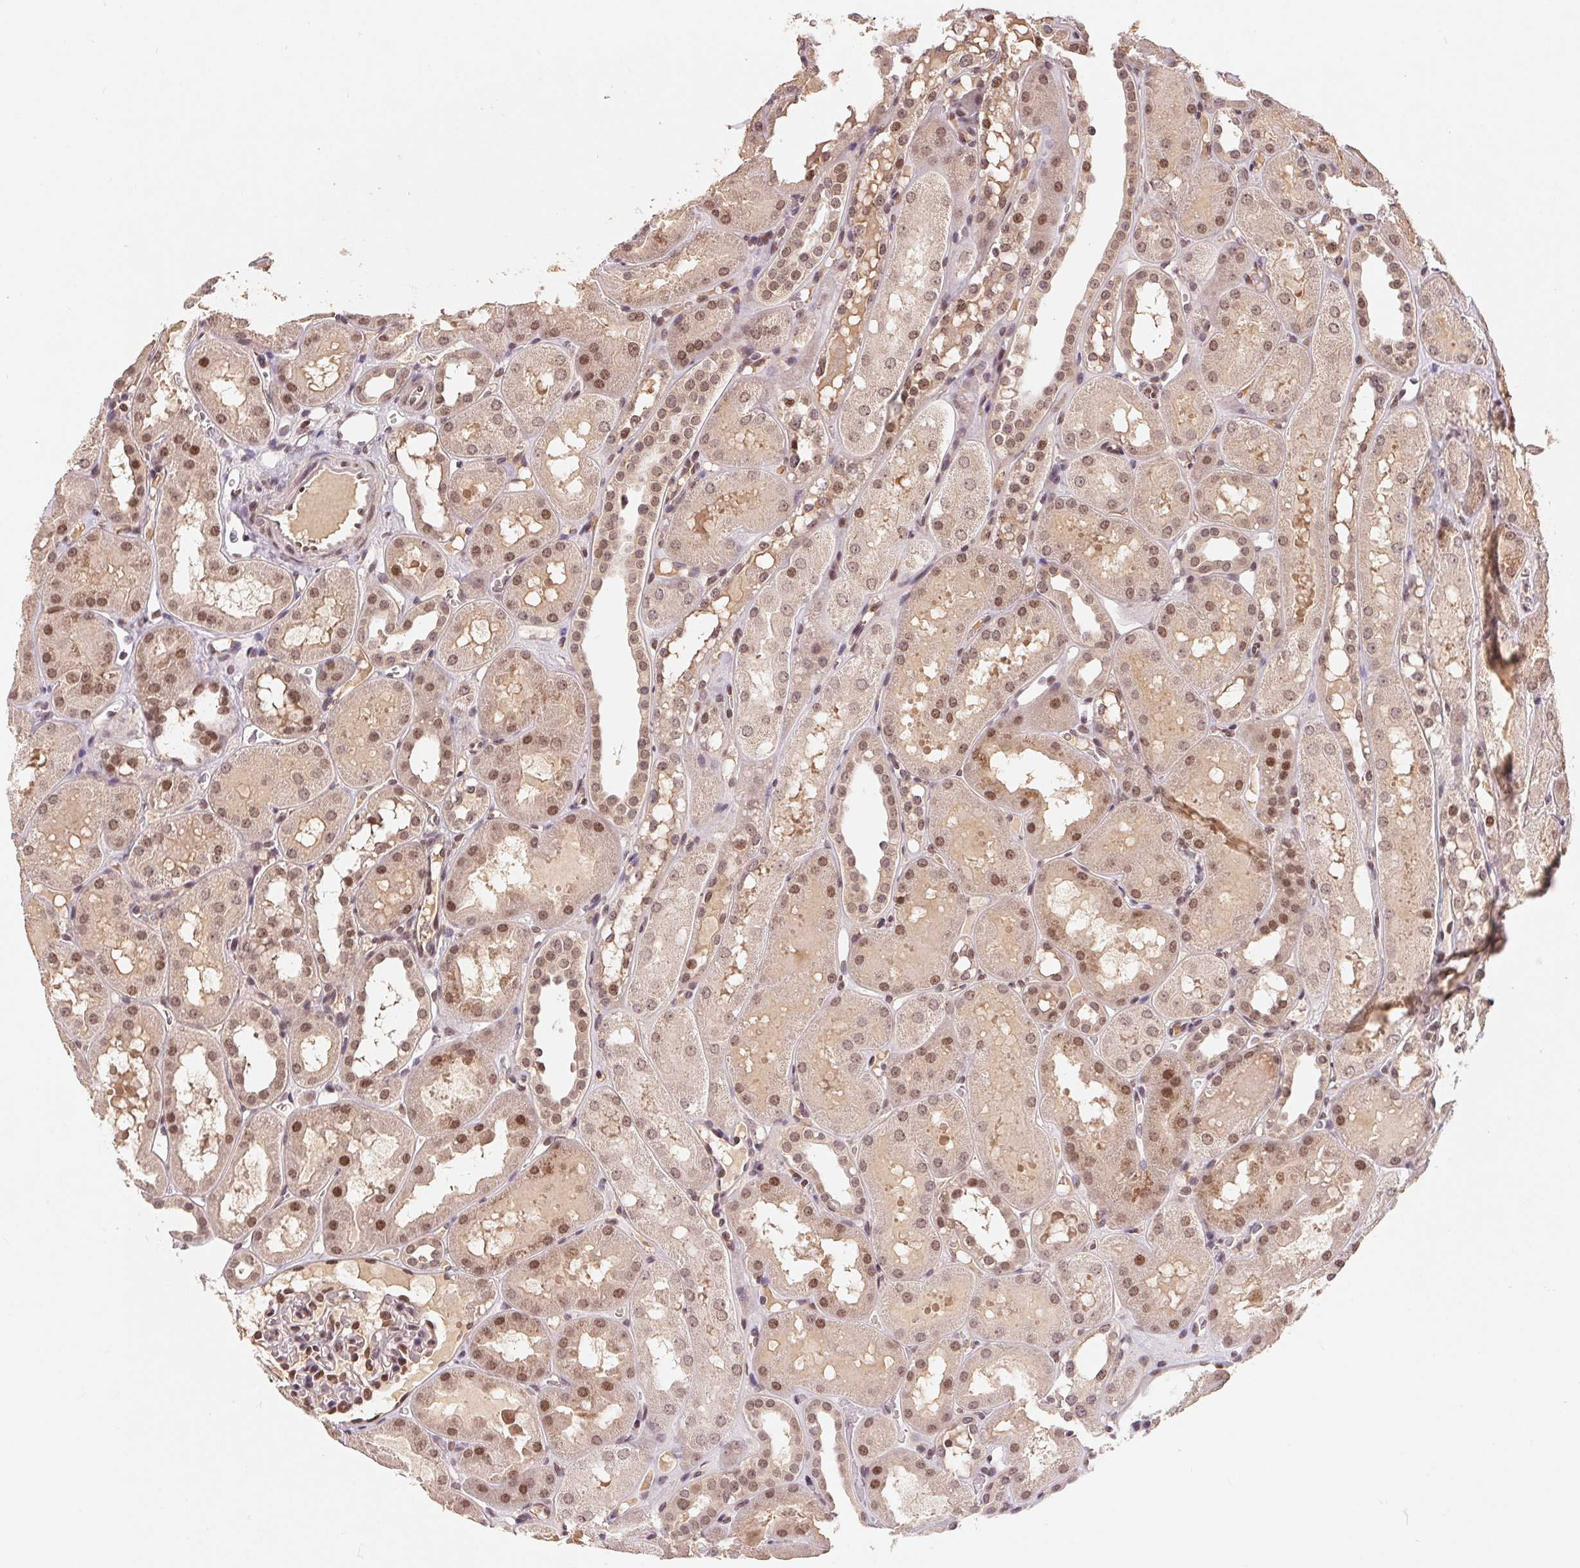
{"staining": {"intensity": "moderate", "quantity": "25%-75%", "location": "nuclear"}, "tissue": "kidney", "cell_type": "Cells in glomeruli", "image_type": "normal", "snomed": [{"axis": "morphology", "description": "Normal tissue, NOS"}, {"axis": "topography", "description": "Kidney"}, {"axis": "topography", "description": "Urinary bladder"}], "caption": "Normal kidney demonstrates moderate nuclear staining in approximately 25%-75% of cells in glomeruli, visualized by immunohistochemistry. (DAB (3,3'-diaminobenzidine) = brown stain, brightfield microscopy at high magnification).", "gene": "HMGN3", "patient": {"sex": "male", "age": 16}}